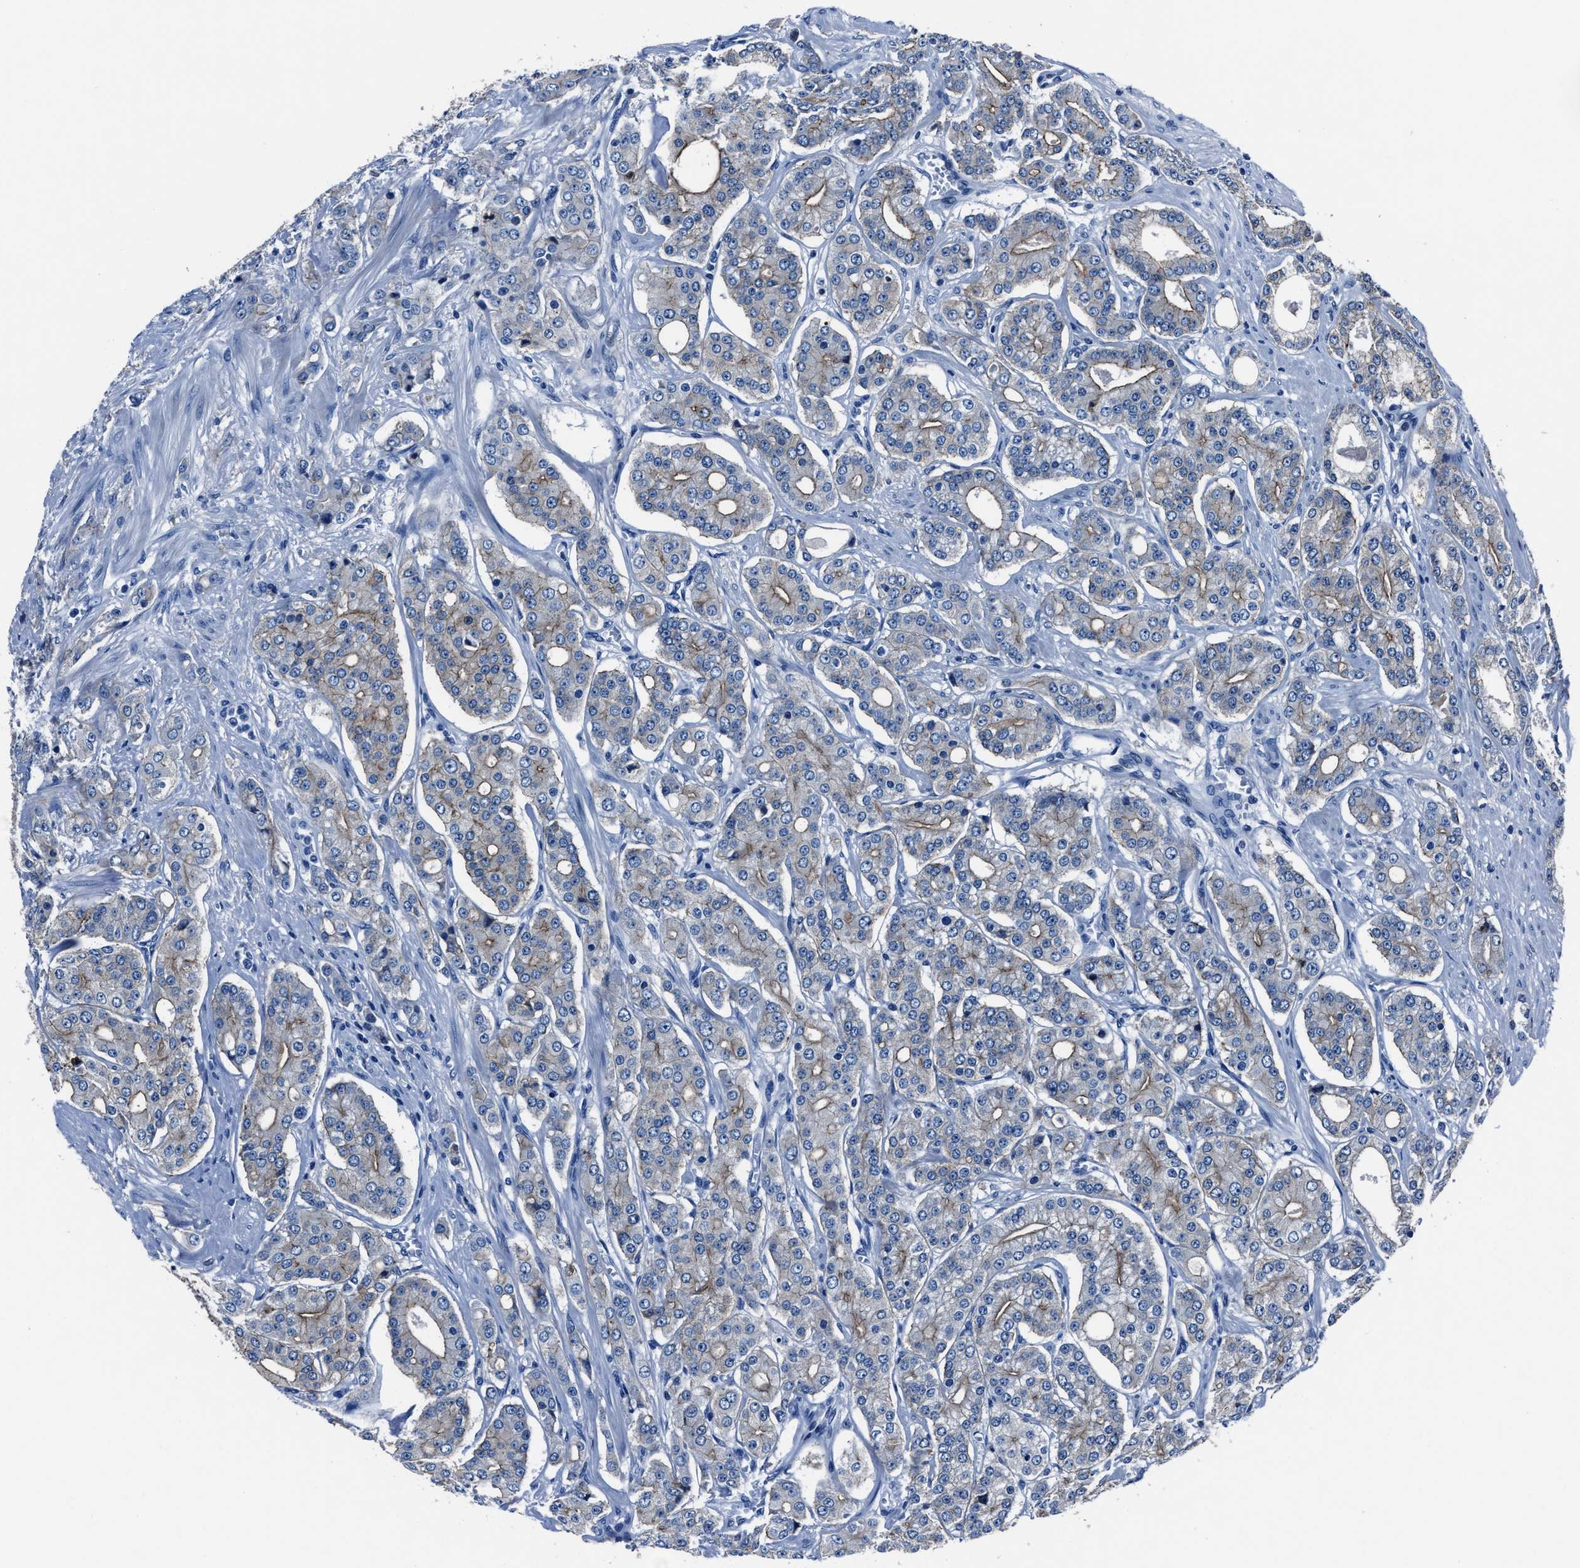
{"staining": {"intensity": "moderate", "quantity": "25%-75%", "location": "cytoplasmic/membranous"}, "tissue": "prostate cancer", "cell_type": "Tumor cells", "image_type": "cancer", "snomed": [{"axis": "morphology", "description": "Adenocarcinoma, High grade"}, {"axis": "topography", "description": "Prostate"}], "caption": "An immunohistochemistry (IHC) histopathology image of tumor tissue is shown. Protein staining in brown shows moderate cytoplasmic/membranous positivity in prostate adenocarcinoma (high-grade) within tumor cells. The staining was performed using DAB to visualize the protein expression in brown, while the nuclei were stained in blue with hematoxylin (Magnification: 20x).", "gene": "LMO7", "patient": {"sex": "male", "age": 71}}